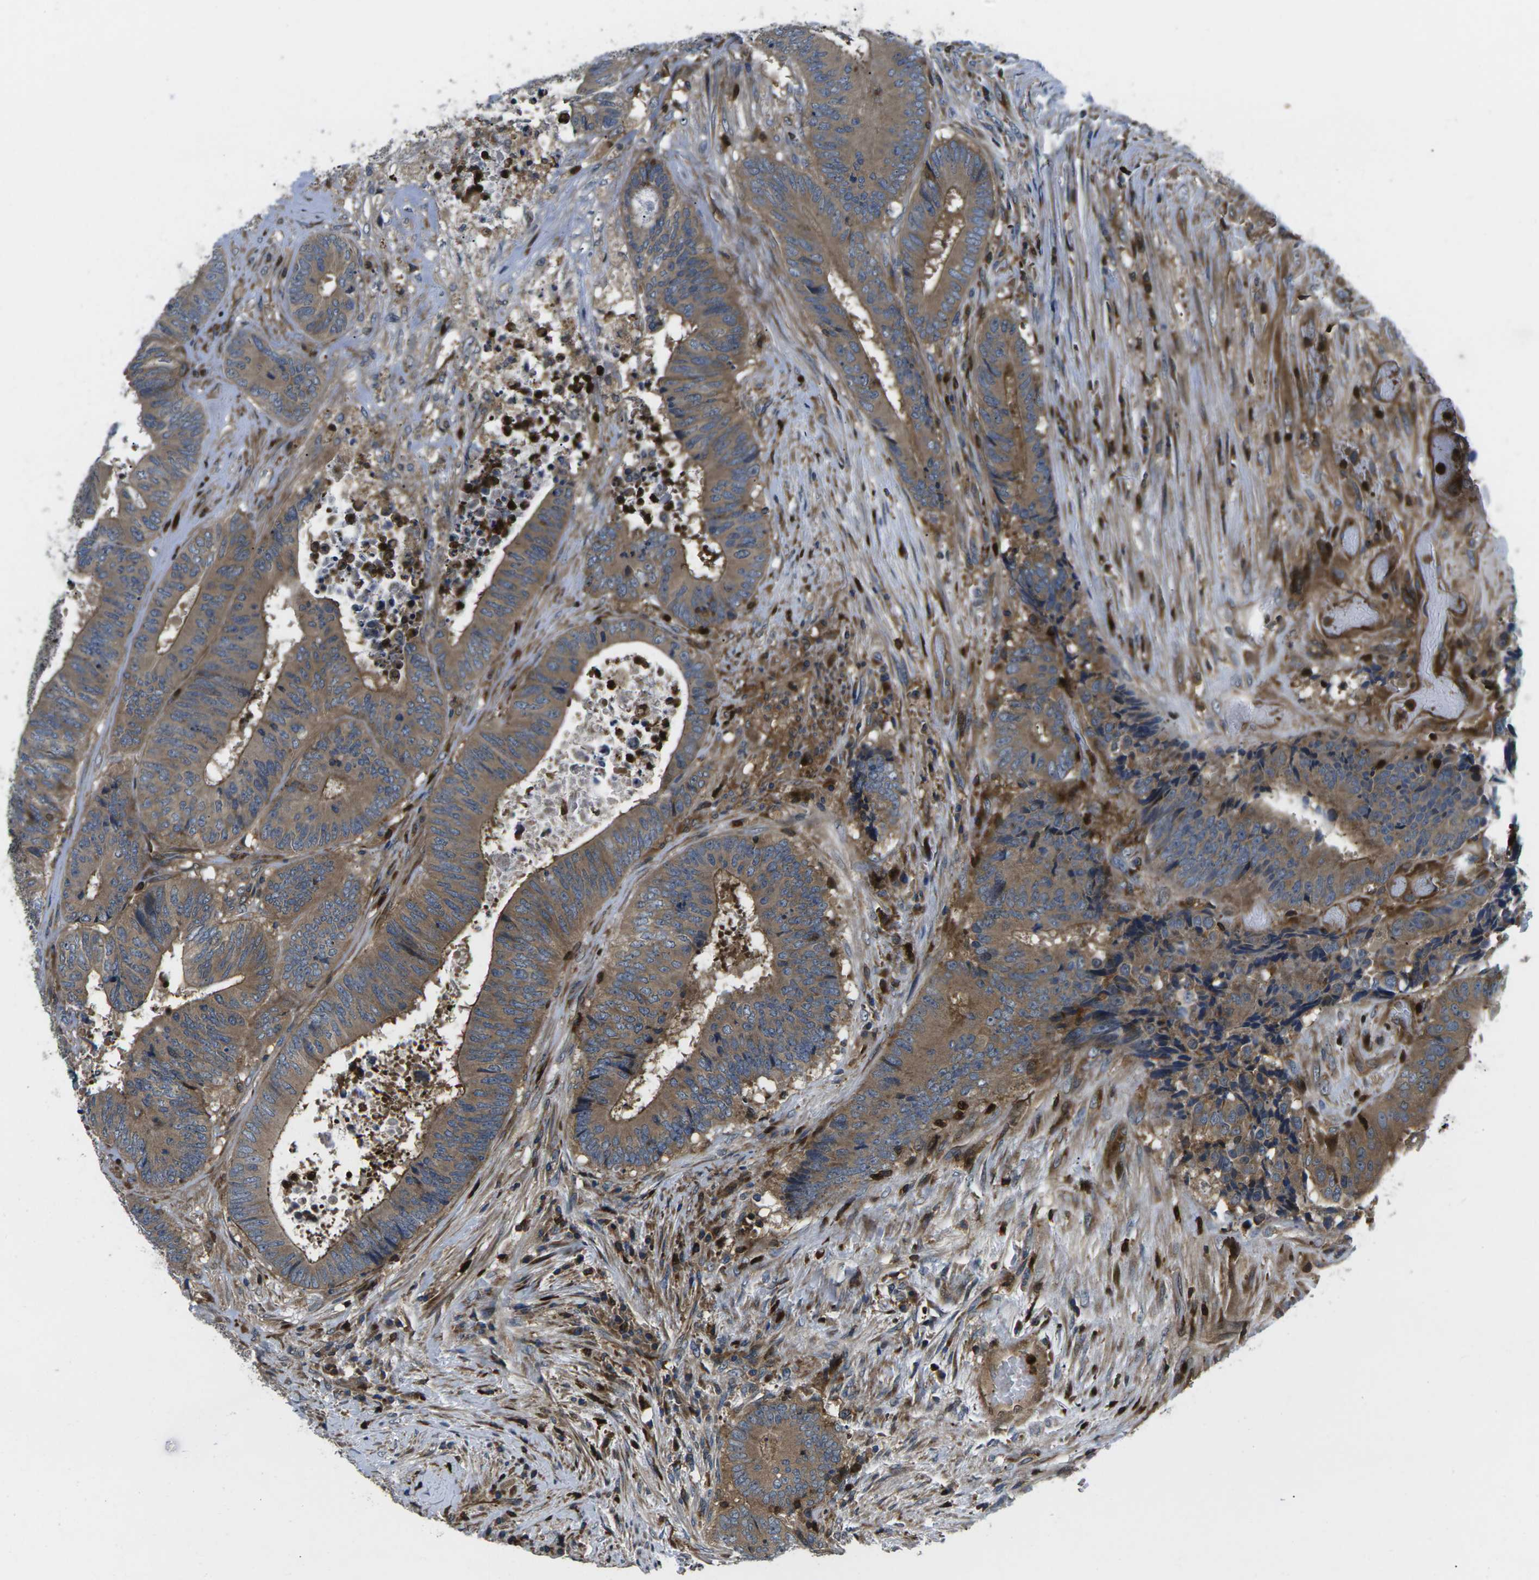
{"staining": {"intensity": "moderate", "quantity": ">75%", "location": "cytoplasmic/membranous"}, "tissue": "colorectal cancer", "cell_type": "Tumor cells", "image_type": "cancer", "snomed": [{"axis": "morphology", "description": "Adenocarcinoma, NOS"}, {"axis": "topography", "description": "Rectum"}], "caption": "Moderate cytoplasmic/membranous staining for a protein is seen in approximately >75% of tumor cells of colorectal adenocarcinoma using IHC.", "gene": "PLCE1", "patient": {"sex": "male", "age": 72}}